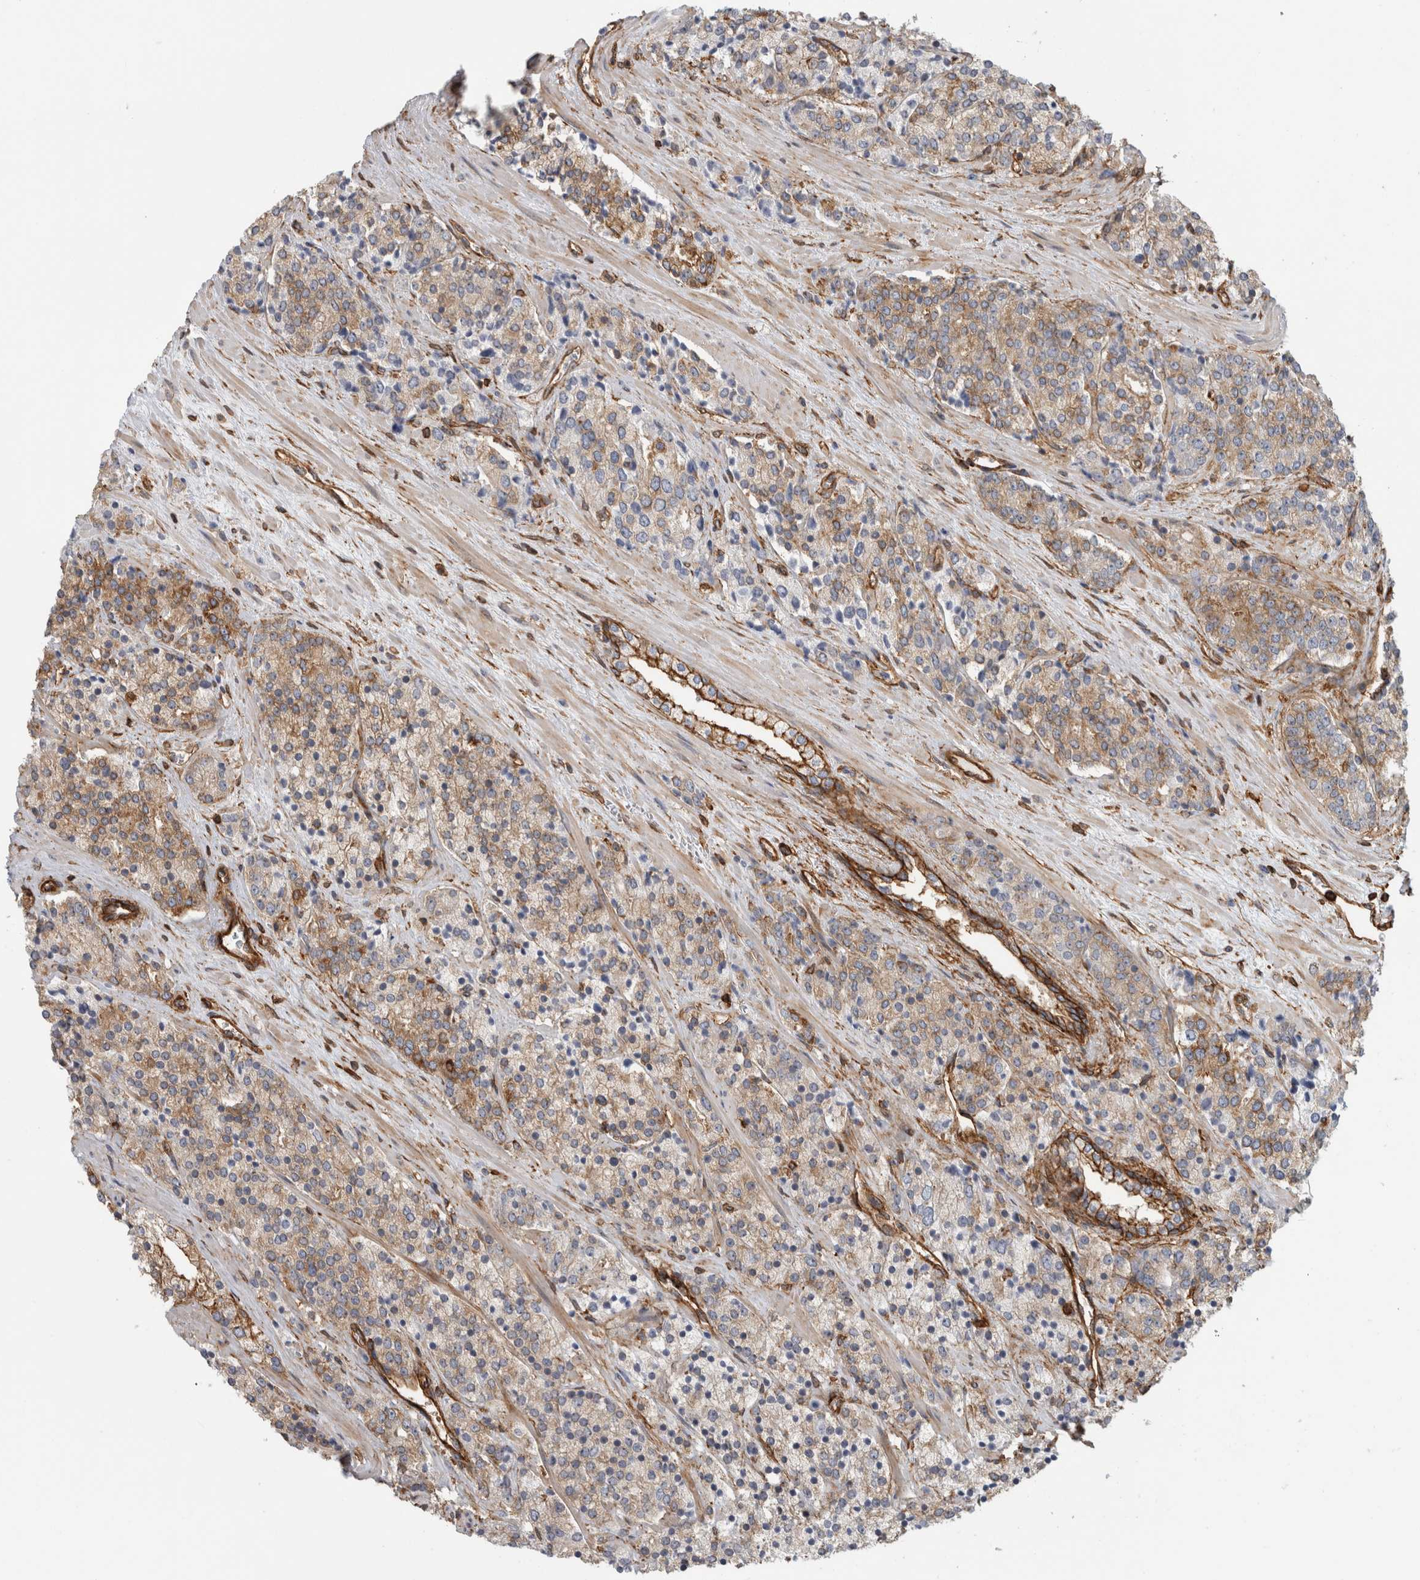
{"staining": {"intensity": "weak", "quantity": ">75%", "location": "cytoplasmic/membranous"}, "tissue": "prostate cancer", "cell_type": "Tumor cells", "image_type": "cancer", "snomed": [{"axis": "morphology", "description": "Adenocarcinoma, High grade"}, {"axis": "topography", "description": "Prostate"}], "caption": "Prostate cancer (high-grade adenocarcinoma) stained with immunohistochemistry (IHC) demonstrates weak cytoplasmic/membranous positivity in about >75% of tumor cells. Nuclei are stained in blue.", "gene": "AHNAK", "patient": {"sex": "male", "age": 71}}